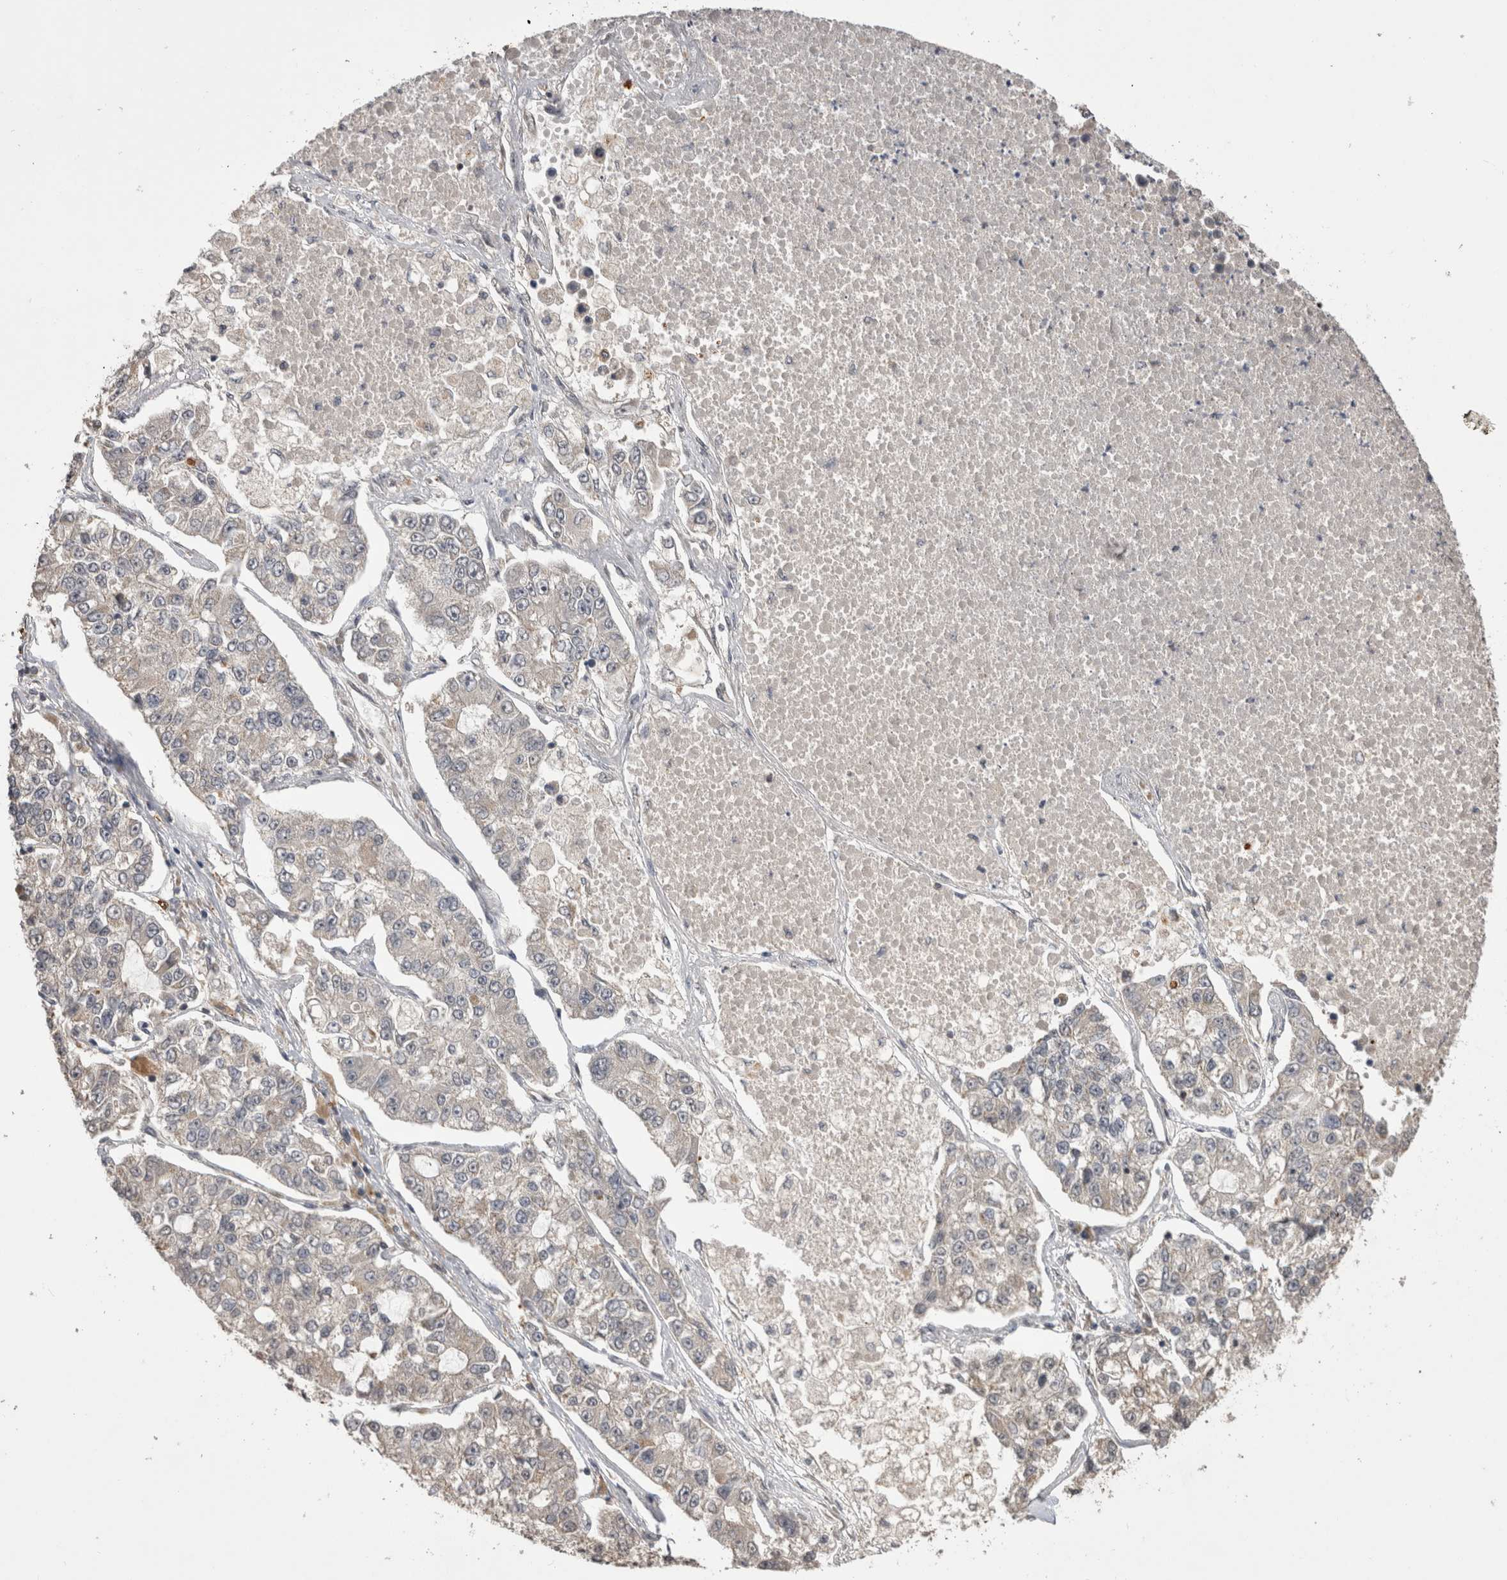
{"staining": {"intensity": "negative", "quantity": "none", "location": "none"}, "tissue": "lung cancer", "cell_type": "Tumor cells", "image_type": "cancer", "snomed": [{"axis": "morphology", "description": "Adenocarcinoma, NOS"}, {"axis": "topography", "description": "Lung"}], "caption": "IHC of human lung cancer (adenocarcinoma) displays no positivity in tumor cells.", "gene": "PREP", "patient": {"sex": "male", "age": 49}}